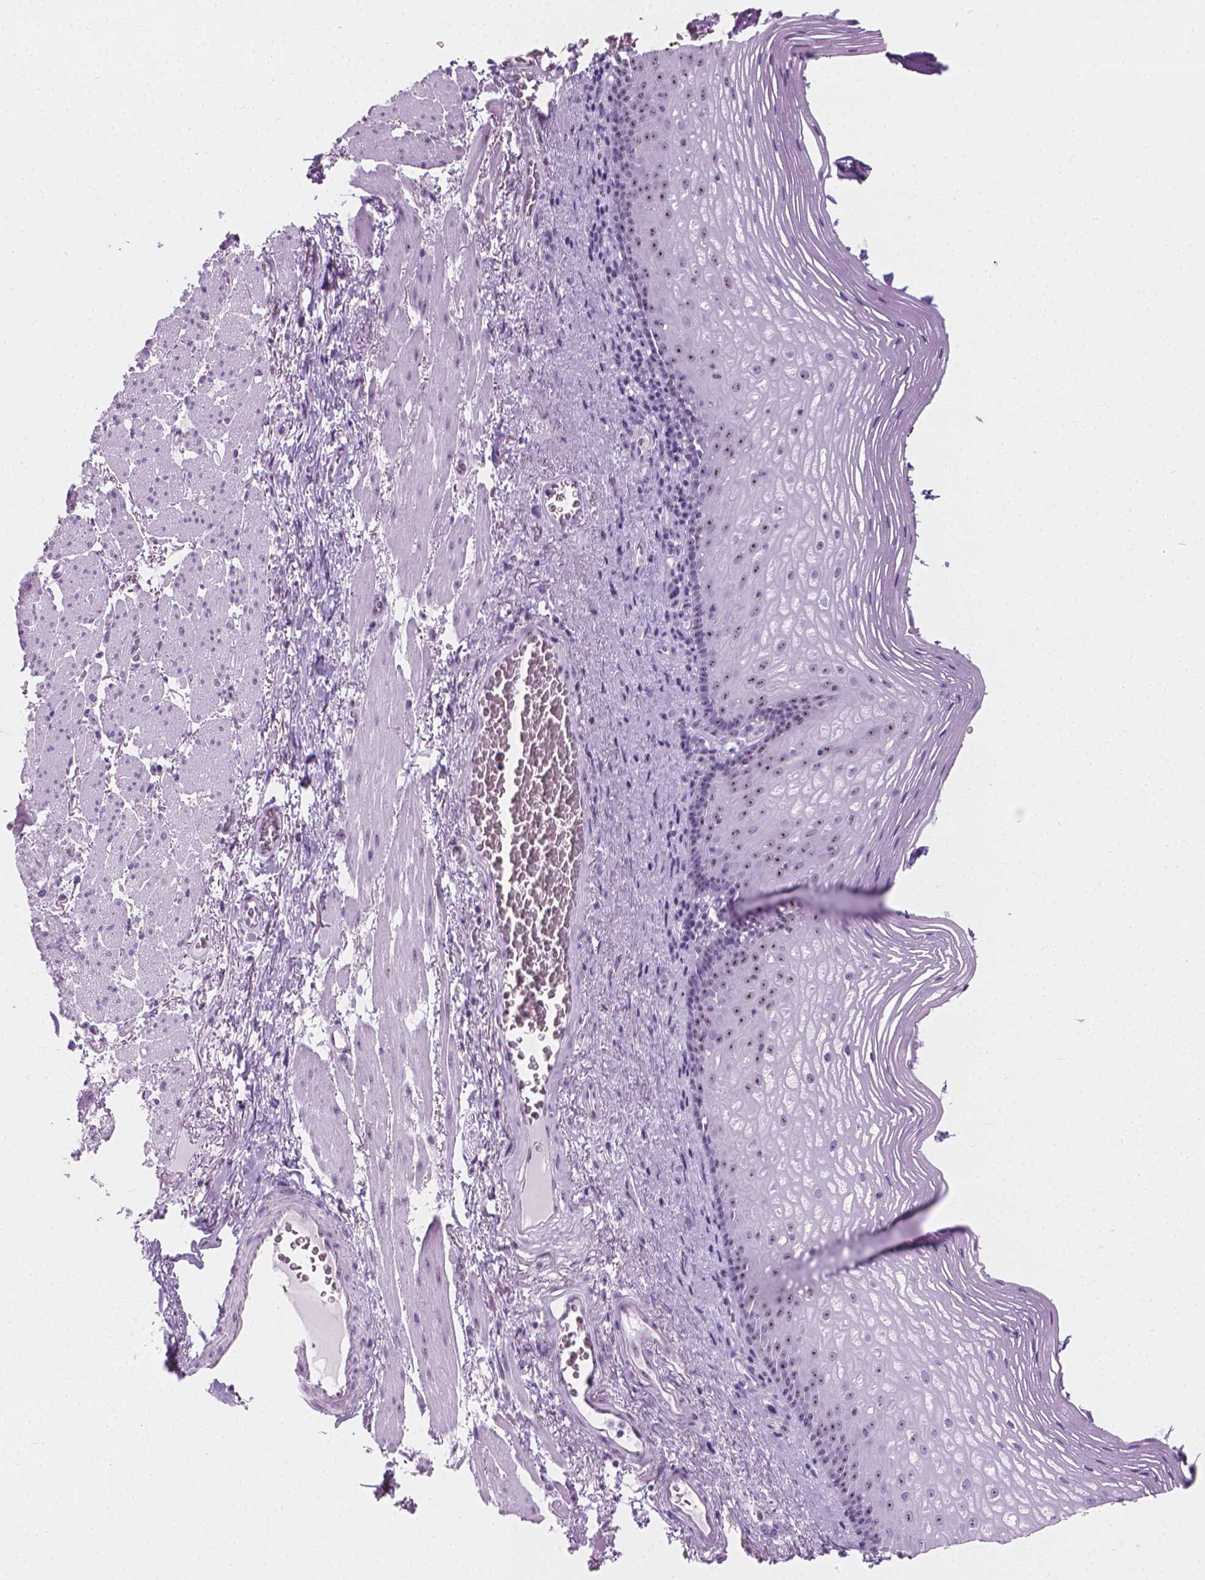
{"staining": {"intensity": "moderate", "quantity": ">75%", "location": "nuclear"}, "tissue": "esophagus", "cell_type": "Squamous epithelial cells", "image_type": "normal", "snomed": [{"axis": "morphology", "description": "Normal tissue, NOS"}, {"axis": "topography", "description": "Esophagus"}], "caption": "Squamous epithelial cells reveal moderate nuclear staining in about >75% of cells in benign esophagus.", "gene": "NOL7", "patient": {"sex": "male", "age": 76}}